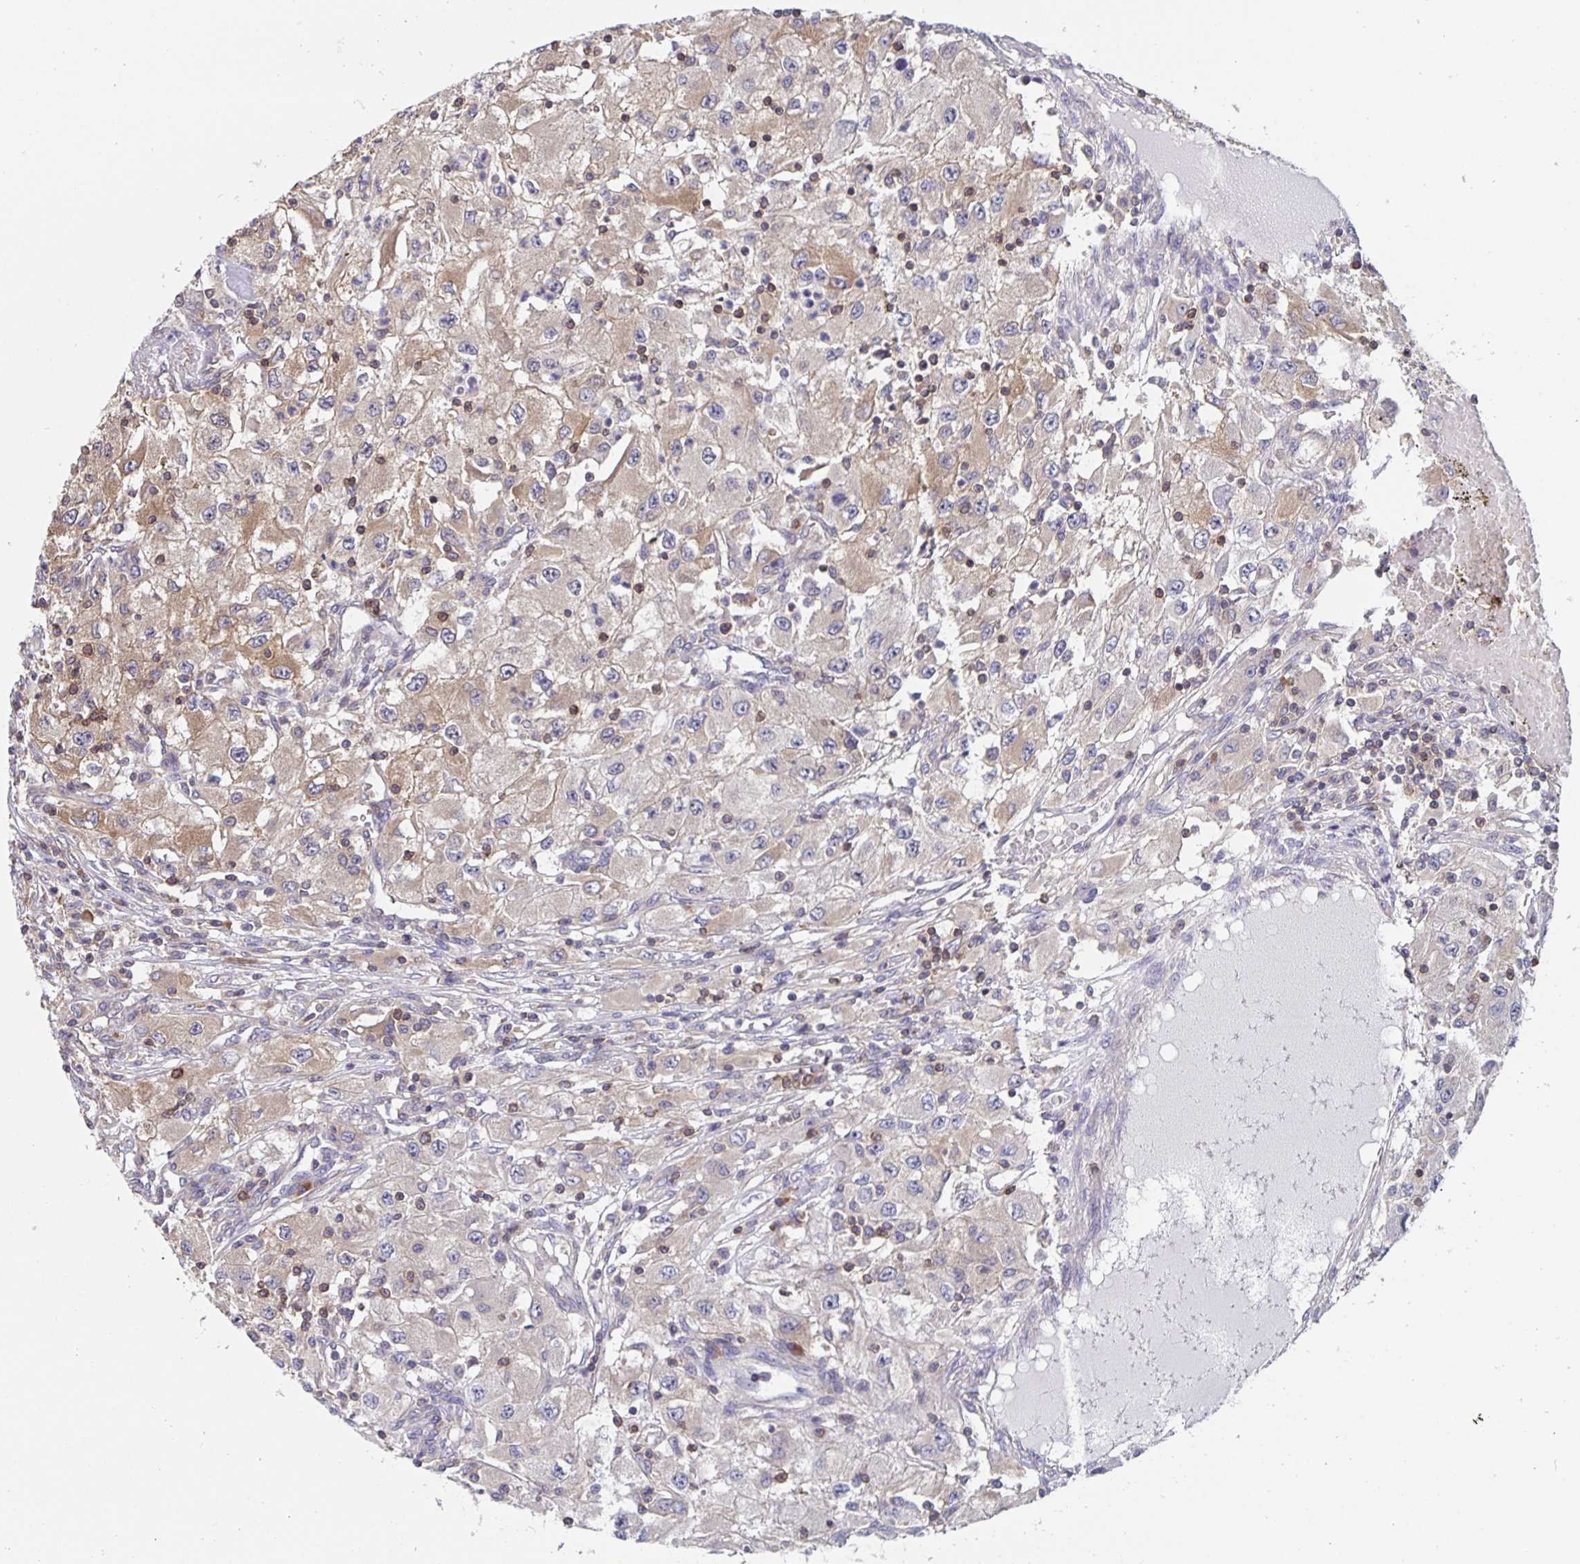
{"staining": {"intensity": "weak", "quantity": "25%-75%", "location": "cytoplasmic/membranous"}, "tissue": "renal cancer", "cell_type": "Tumor cells", "image_type": "cancer", "snomed": [{"axis": "morphology", "description": "Adenocarcinoma, NOS"}, {"axis": "topography", "description": "Kidney"}], "caption": "Renal cancer (adenocarcinoma) stained for a protein shows weak cytoplasmic/membranous positivity in tumor cells.", "gene": "FEM1C", "patient": {"sex": "female", "age": 67}}